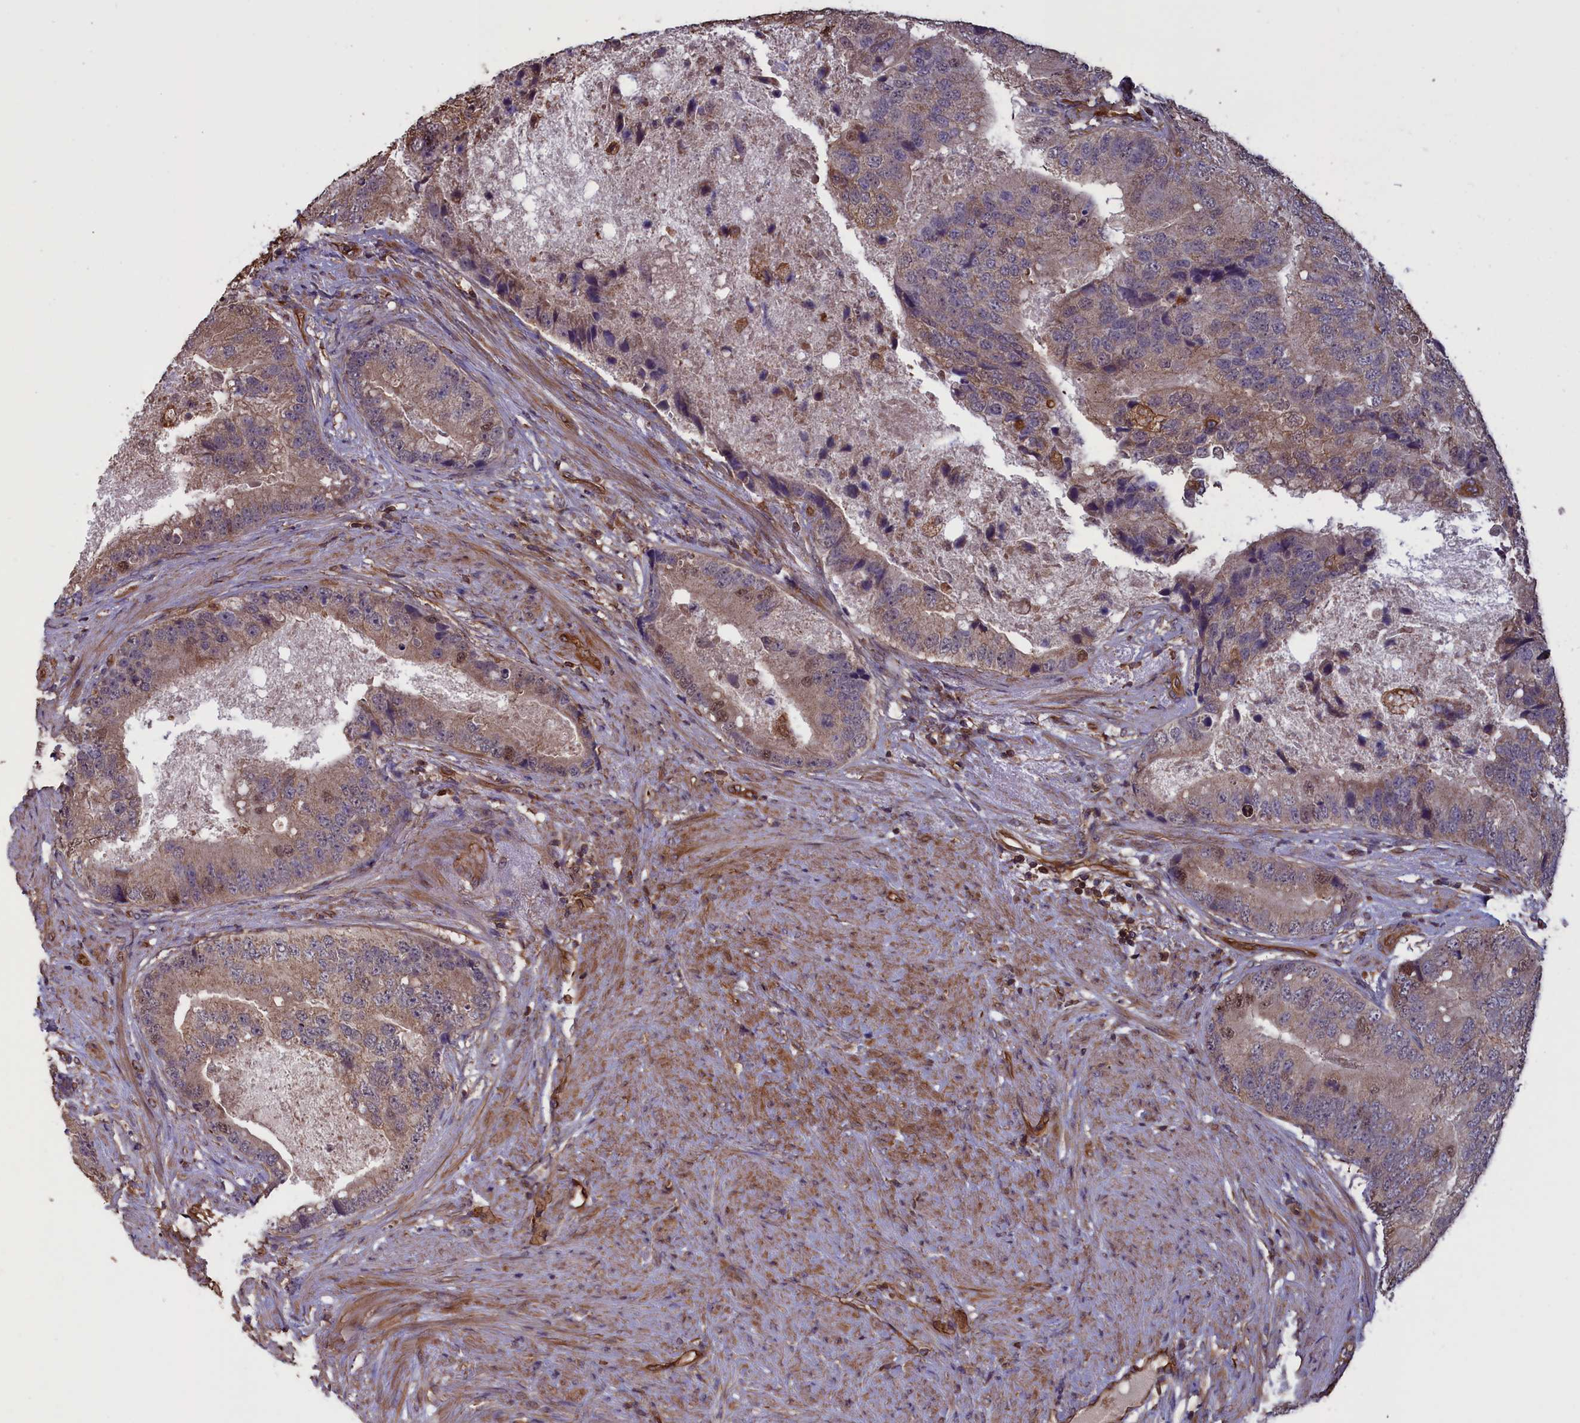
{"staining": {"intensity": "moderate", "quantity": "<25%", "location": "cytoplasmic/membranous,nuclear"}, "tissue": "prostate cancer", "cell_type": "Tumor cells", "image_type": "cancer", "snomed": [{"axis": "morphology", "description": "Adenocarcinoma, High grade"}, {"axis": "topography", "description": "Prostate"}], "caption": "High-magnification brightfield microscopy of high-grade adenocarcinoma (prostate) stained with DAB (3,3'-diaminobenzidine) (brown) and counterstained with hematoxylin (blue). tumor cells exhibit moderate cytoplasmic/membranous and nuclear staining is seen in about<25% of cells.", "gene": "DAPK3", "patient": {"sex": "male", "age": 70}}